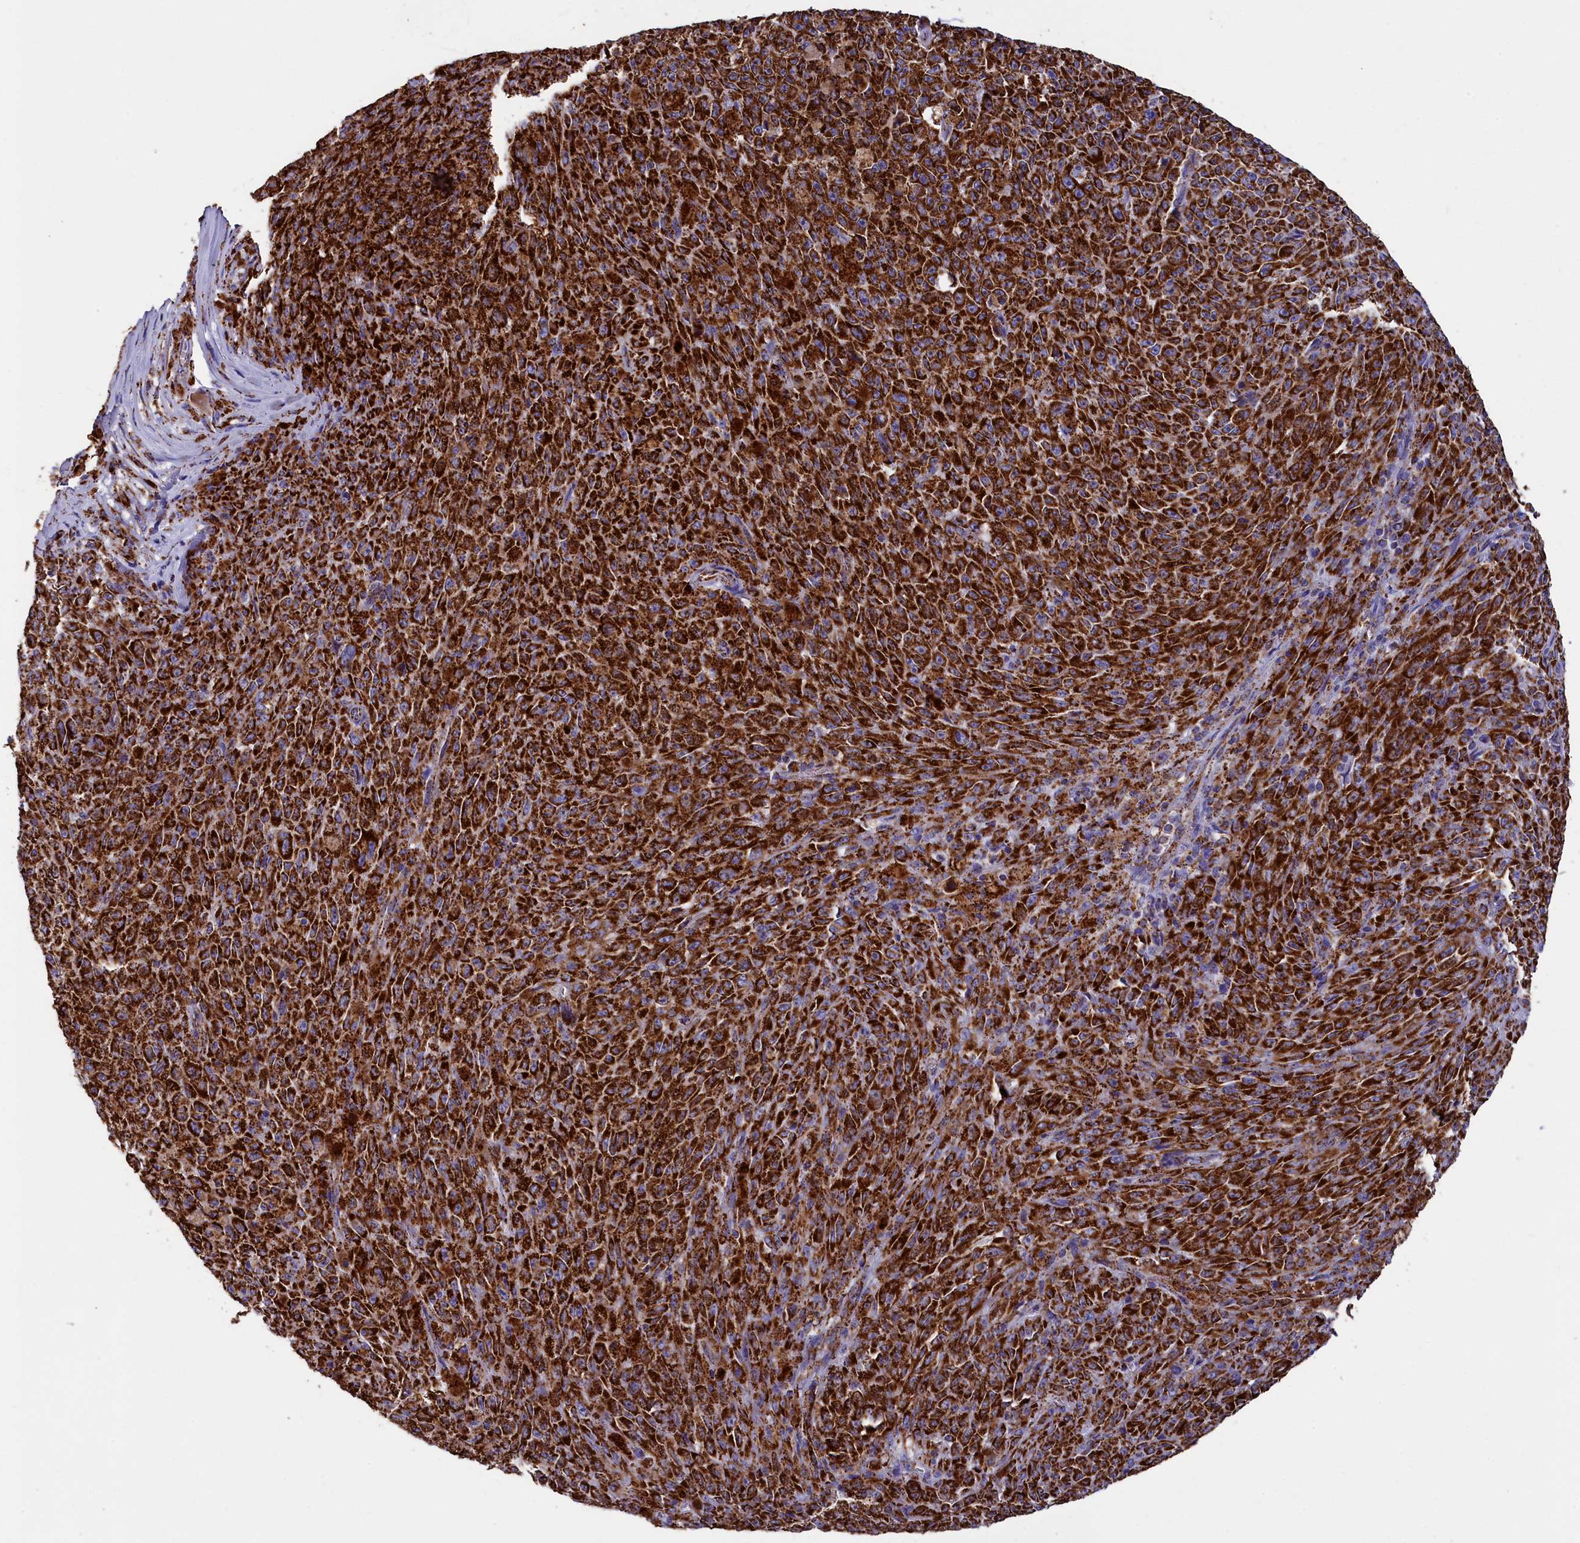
{"staining": {"intensity": "strong", "quantity": ">75%", "location": "cytoplasmic/membranous"}, "tissue": "melanoma", "cell_type": "Tumor cells", "image_type": "cancer", "snomed": [{"axis": "morphology", "description": "Malignant melanoma, NOS"}, {"axis": "topography", "description": "Skin"}], "caption": "Strong cytoplasmic/membranous staining for a protein is identified in about >75% of tumor cells of melanoma using immunohistochemistry (IHC).", "gene": "SLC39A3", "patient": {"sex": "female", "age": 82}}